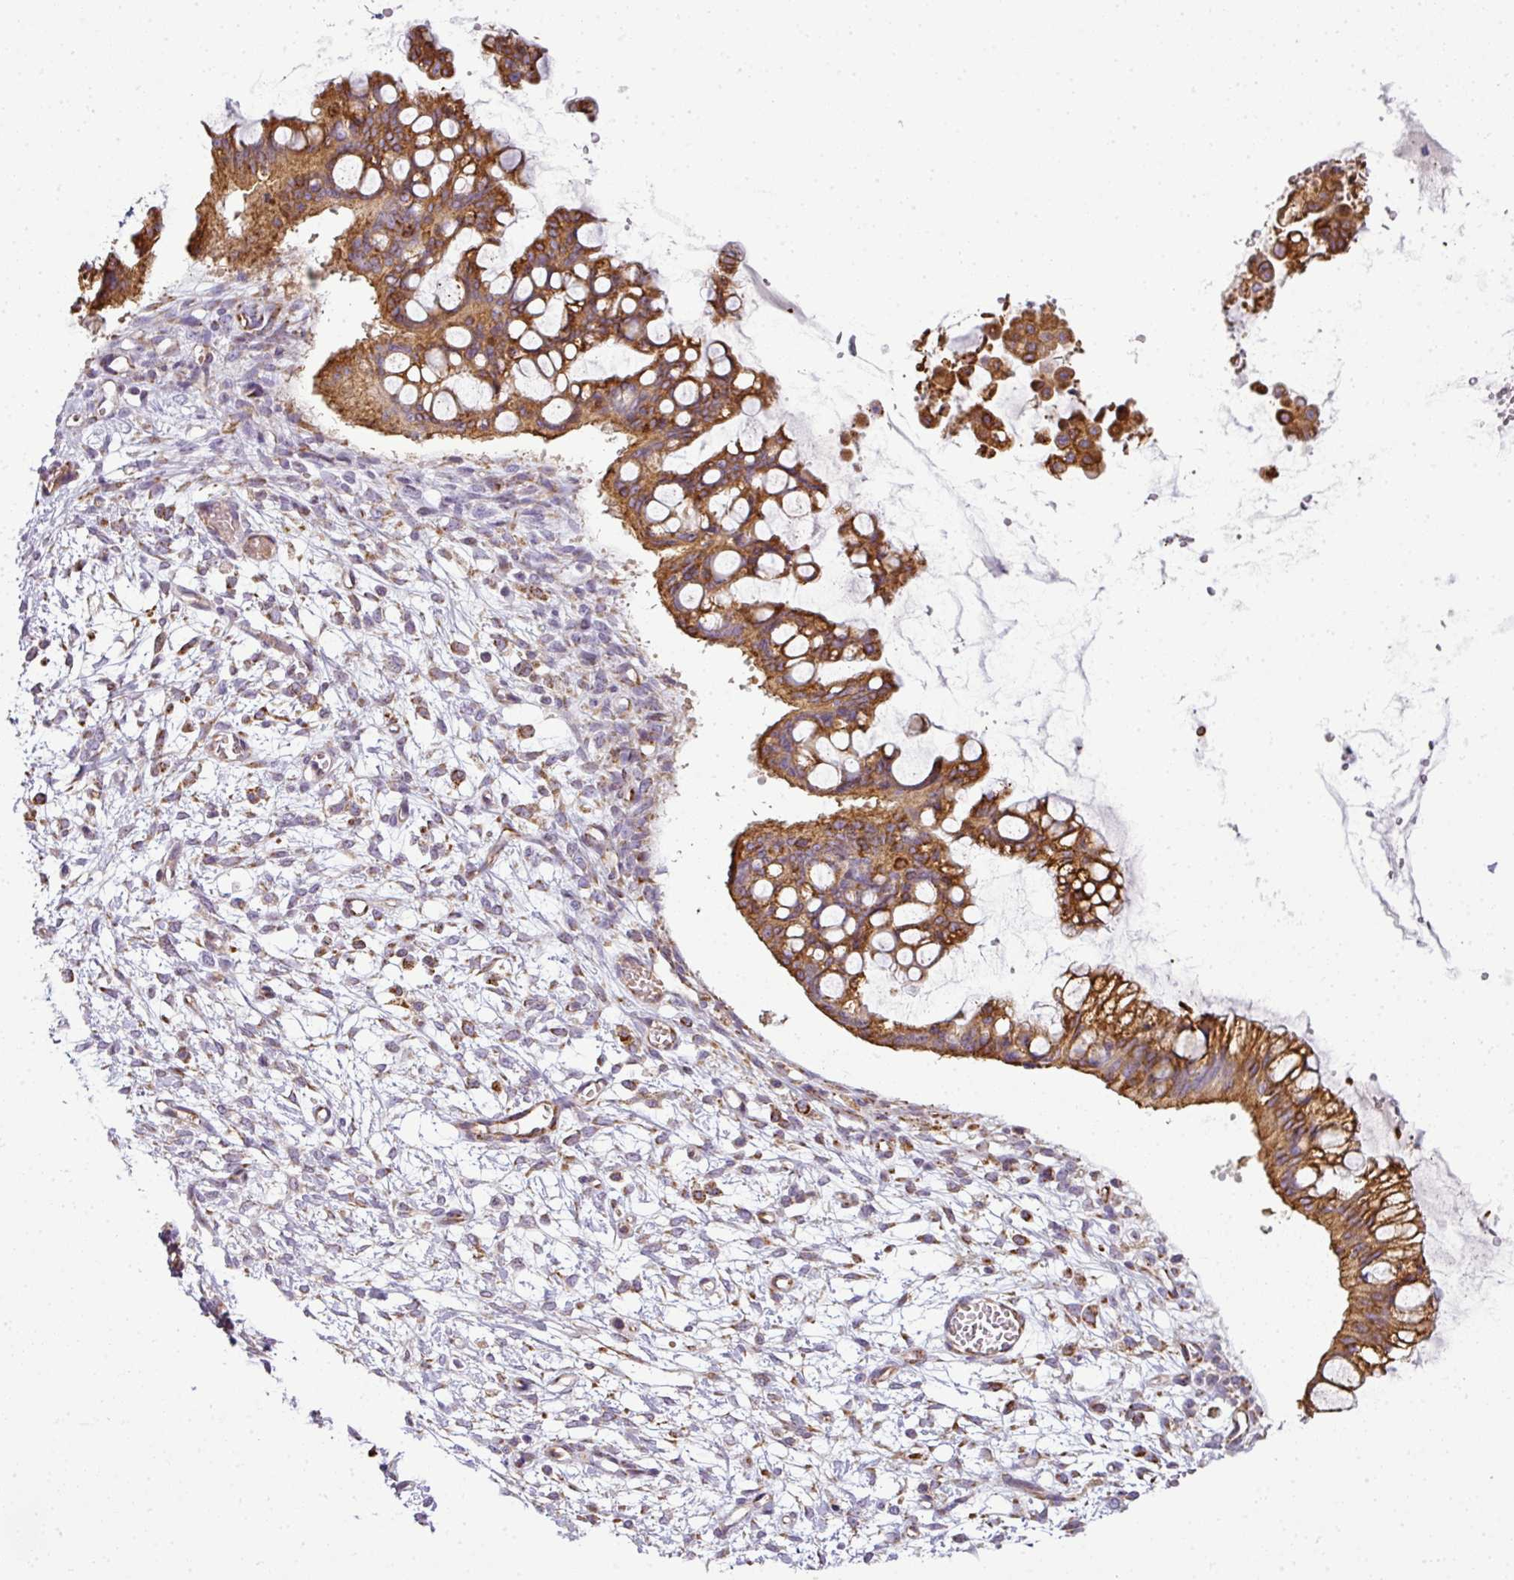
{"staining": {"intensity": "strong", "quantity": ">75%", "location": "cytoplasmic/membranous"}, "tissue": "ovarian cancer", "cell_type": "Tumor cells", "image_type": "cancer", "snomed": [{"axis": "morphology", "description": "Cystadenocarcinoma, mucinous, NOS"}, {"axis": "topography", "description": "Ovary"}], "caption": "IHC (DAB (3,3'-diaminobenzidine)) staining of ovarian cancer reveals strong cytoplasmic/membranous protein staining in approximately >75% of tumor cells.", "gene": "ANKRD18A", "patient": {"sex": "female", "age": 73}}